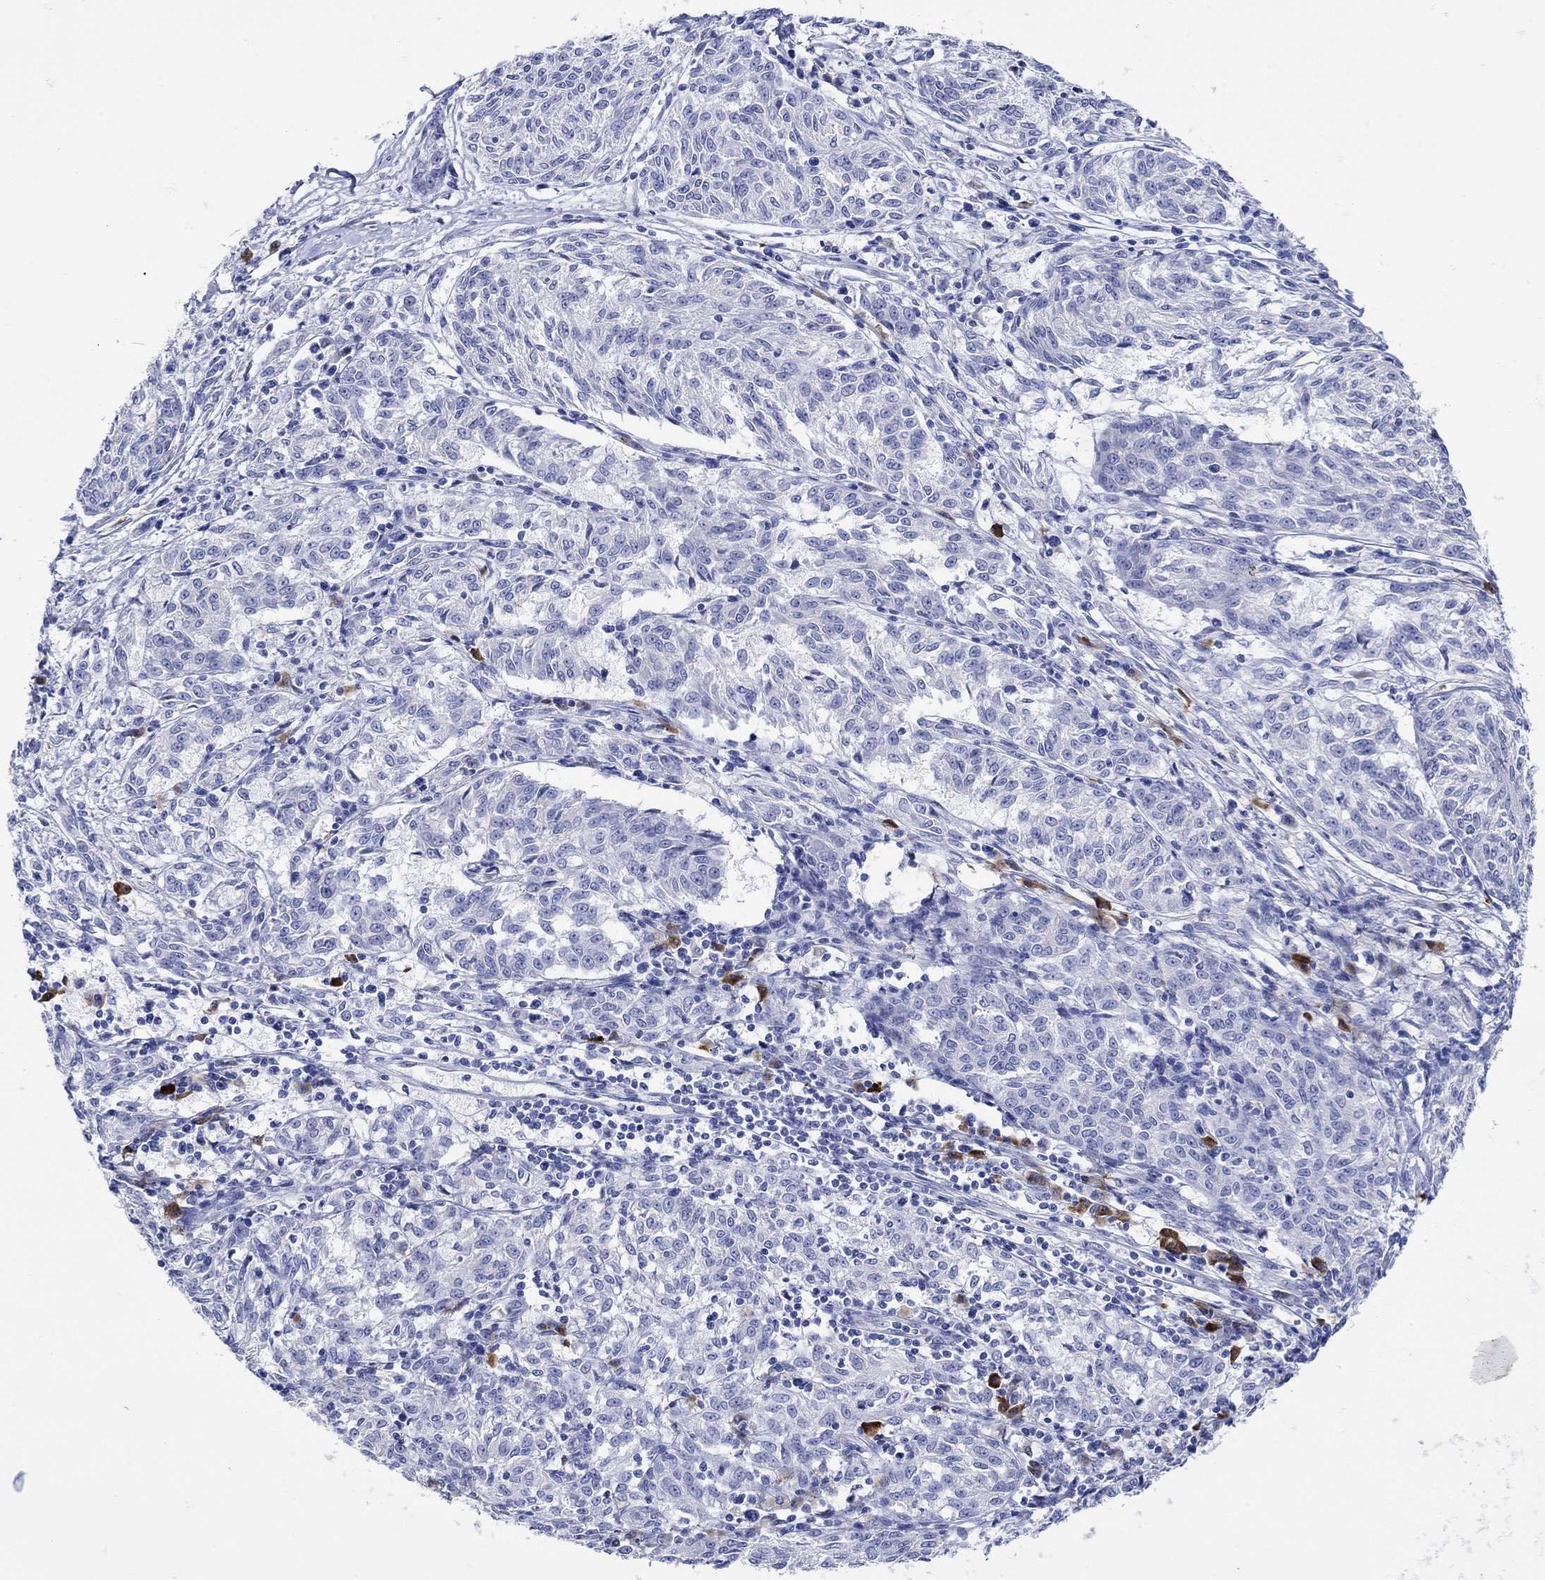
{"staining": {"intensity": "negative", "quantity": "none", "location": "none"}, "tissue": "melanoma", "cell_type": "Tumor cells", "image_type": "cancer", "snomed": [{"axis": "morphology", "description": "Malignant melanoma, NOS"}, {"axis": "topography", "description": "Skin"}], "caption": "An IHC image of melanoma is shown. There is no staining in tumor cells of melanoma.", "gene": "ANKMY1", "patient": {"sex": "female", "age": 72}}